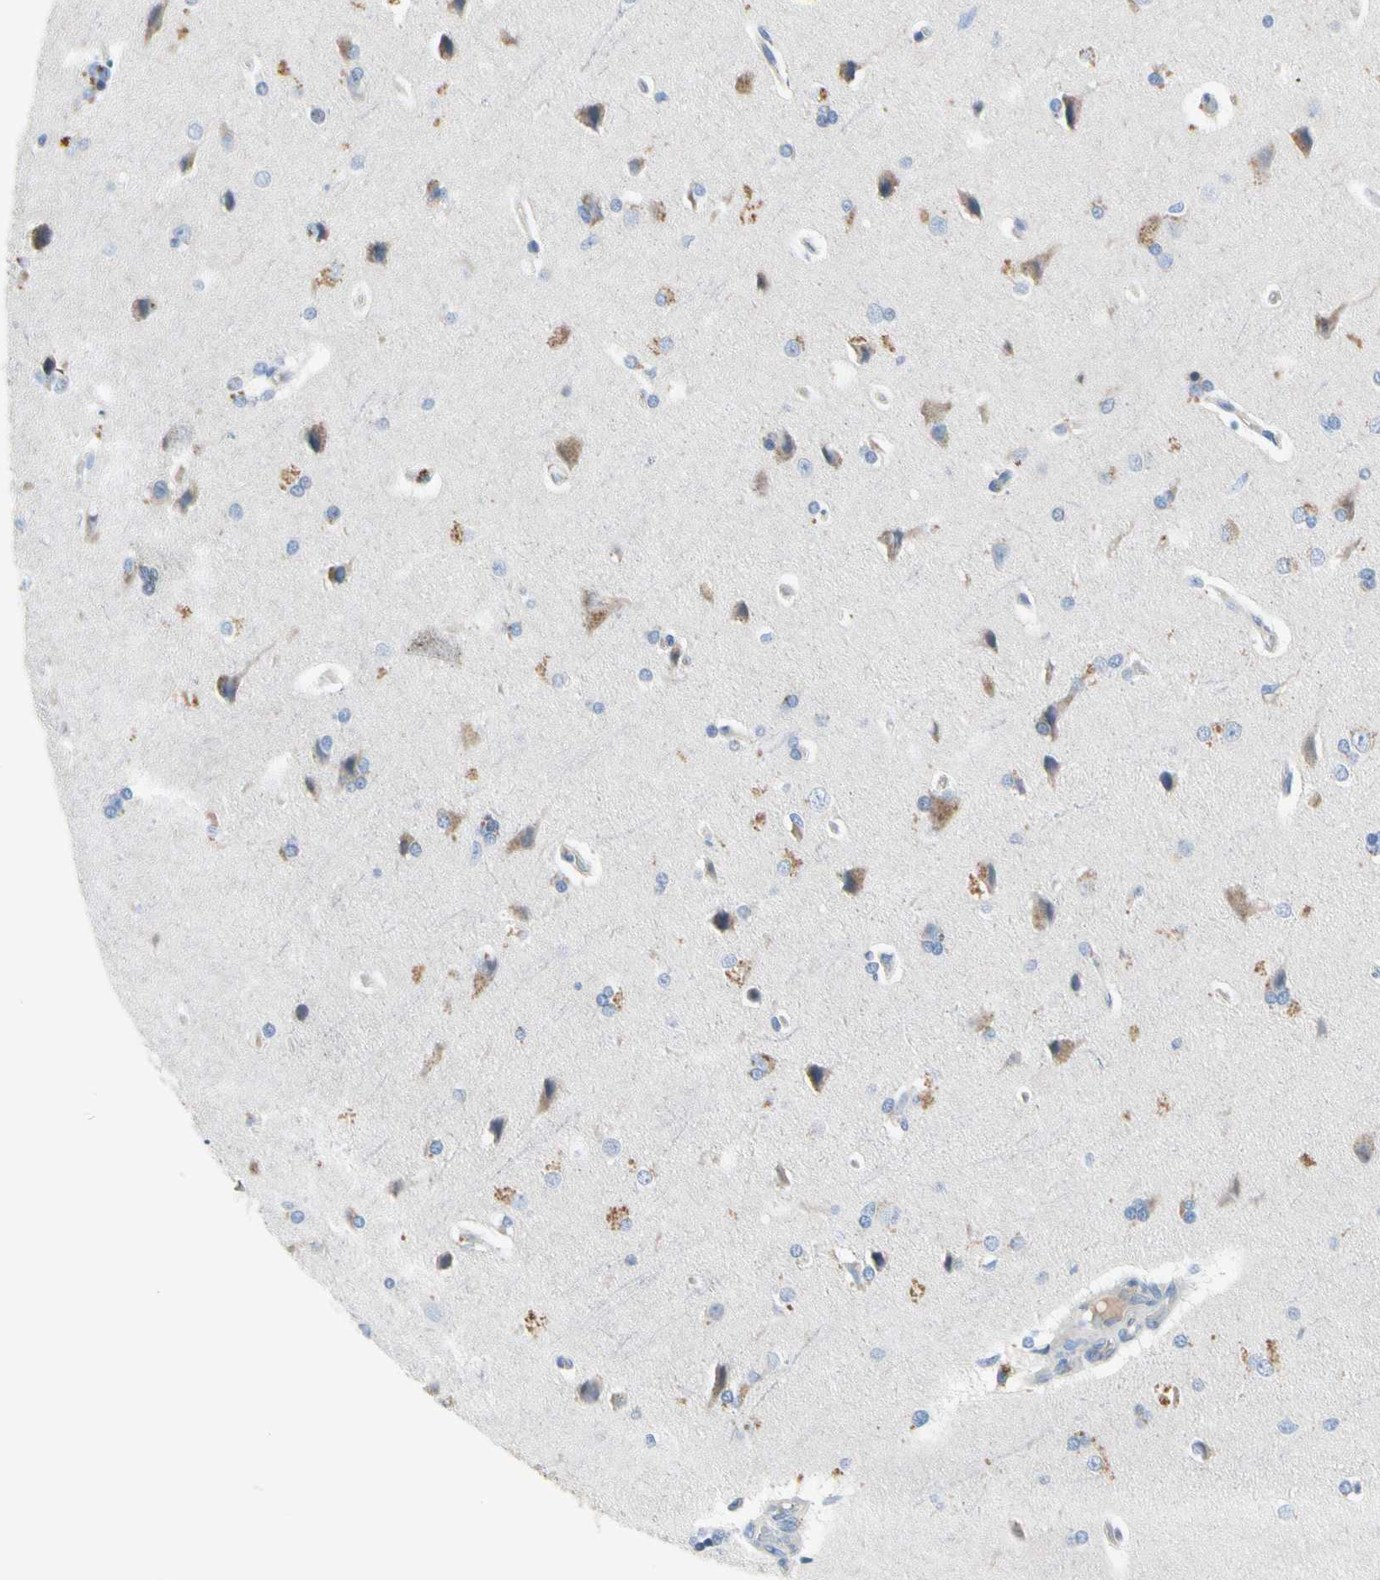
{"staining": {"intensity": "negative", "quantity": "none", "location": "none"}, "tissue": "cerebral cortex", "cell_type": "Endothelial cells", "image_type": "normal", "snomed": [{"axis": "morphology", "description": "Normal tissue, NOS"}, {"axis": "topography", "description": "Cerebral cortex"}], "caption": "Human cerebral cortex stained for a protein using immunohistochemistry (IHC) shows no staining in endothelial cells.", "gene": "GAS6", "patient": {"sex": "male", "age": 62}}